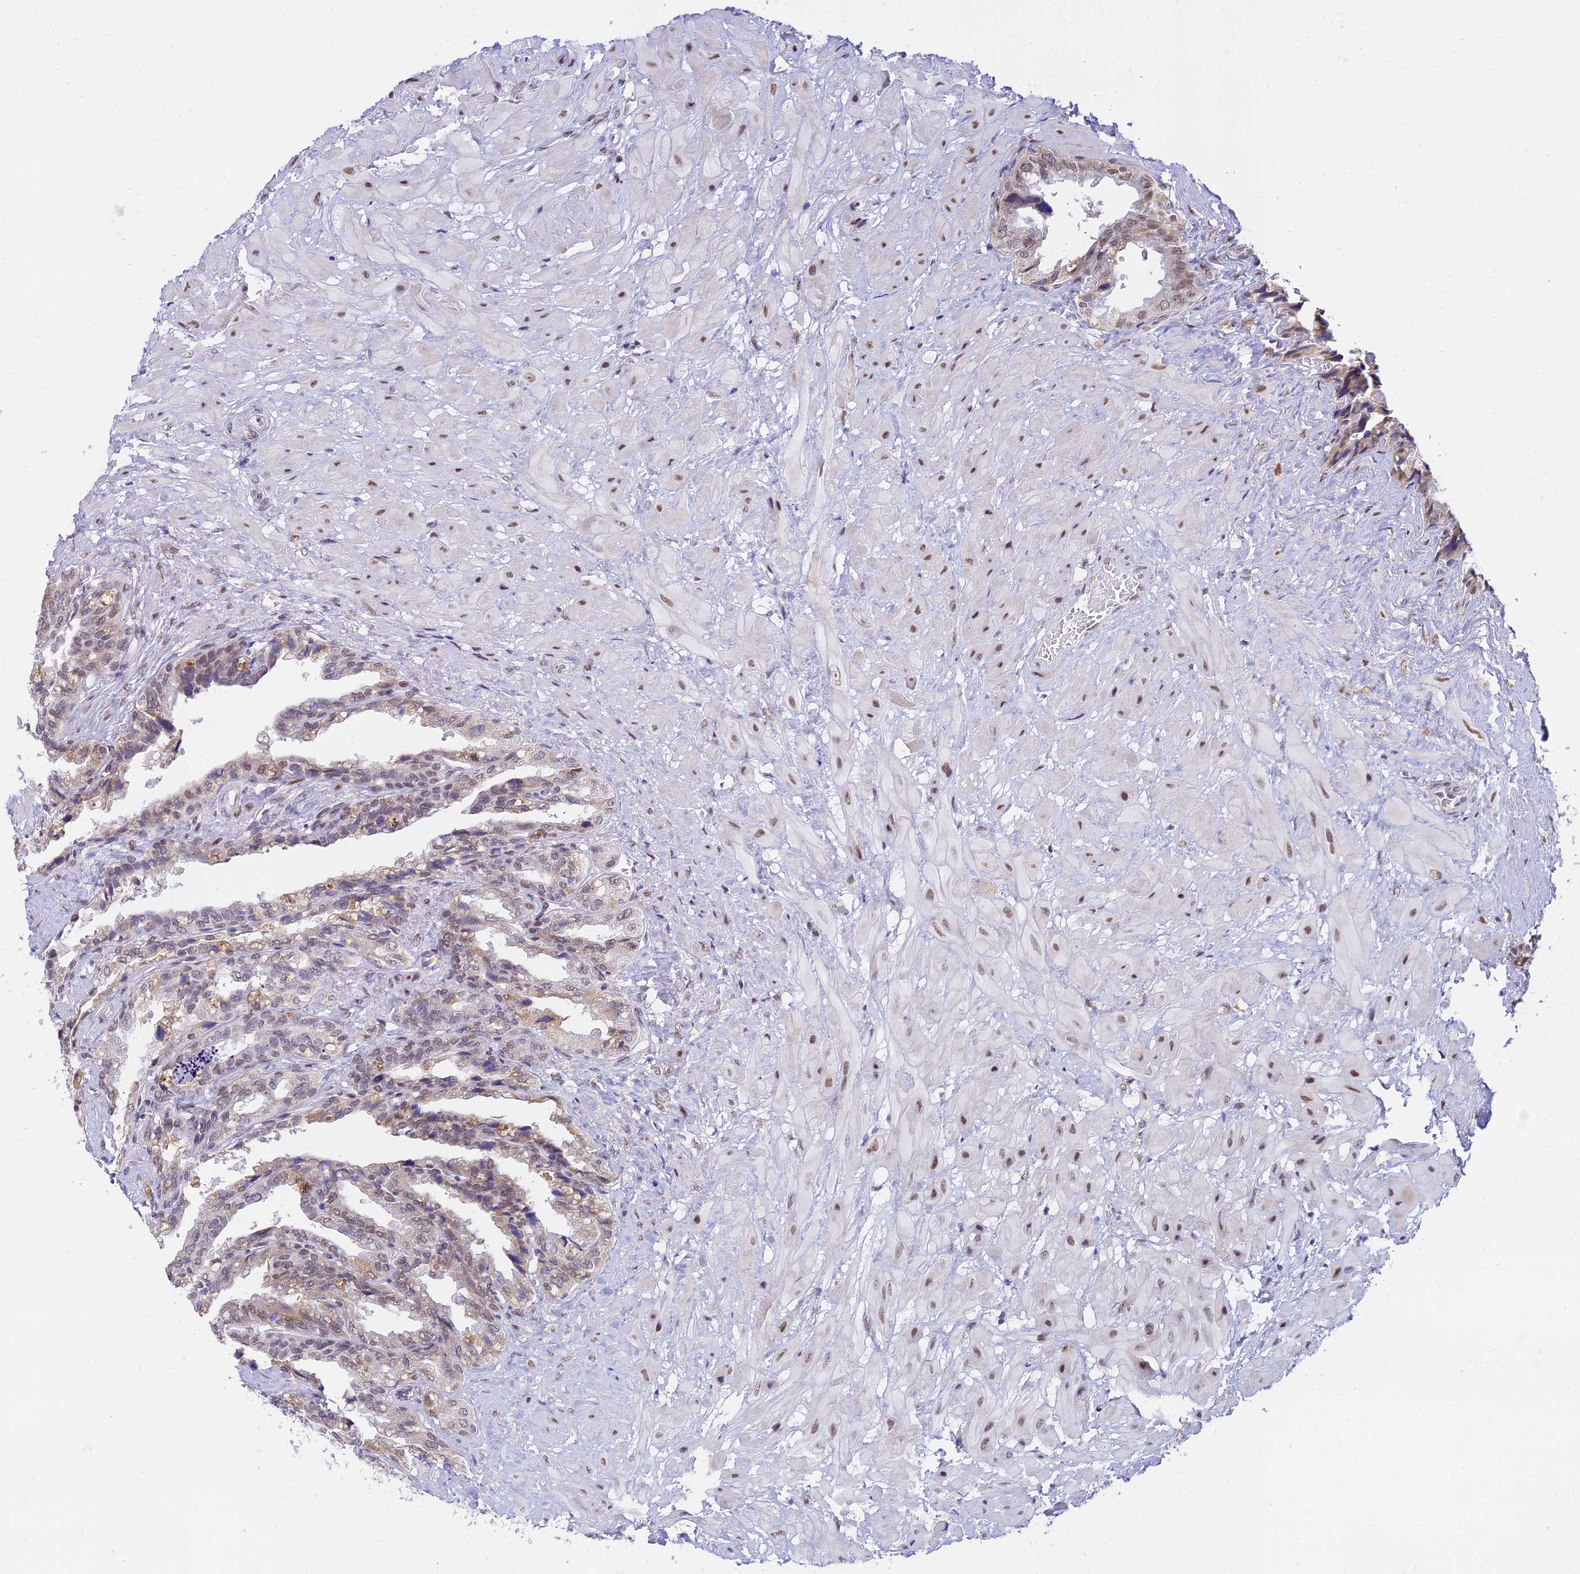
{"staining": {"intensity": "weak", "quantity": "25%-75%", "location": "nuclear"}, "tissue": "seminal vesicle", "cell_type": "Glandular cells", "image_type": "normal", "snomed": [{"axis": "morphology", "description": "Normal tissue, NOS"}, {"axis": "topography", "description": "Seminal veicle"}, {"axis": "topography", "description": "Peripheral nerve tissue"}], "caption": "Immunohistochemistry histopathology image of benign seminal vesicle: seminal vesicle stained using immunohistochemistry reveals low levels of weak protein expression localized specifically in the nuclear of glandular cells, appearing as a nuclear brown color.", "gene": "C2orf49", "patient": {"sex": "male", "age": 60}}